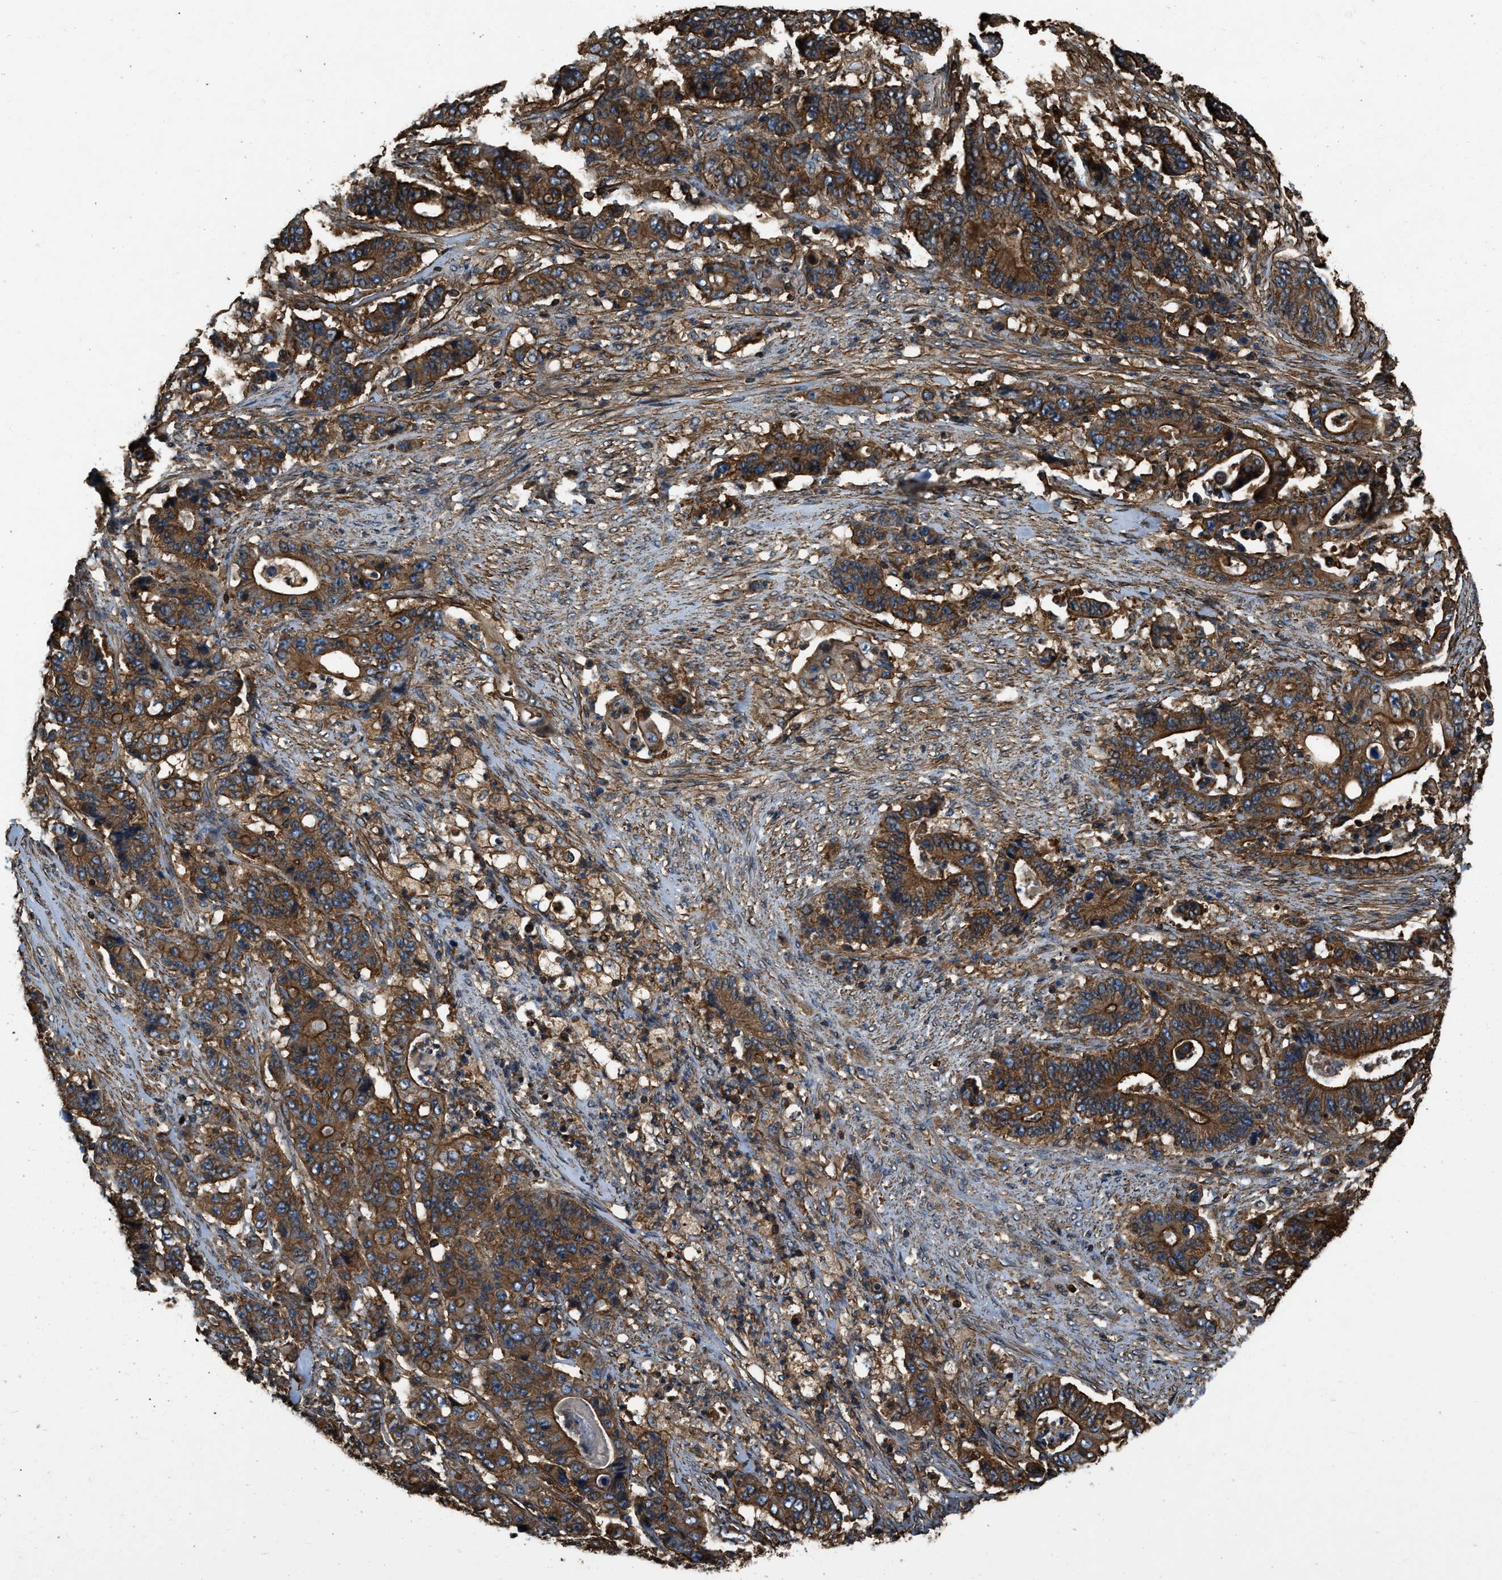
{"staining": {"intensity": "strong", "quantity": ">75%", "location": "cytoplasmic/membranous"}, "tissue": "stomach cancer", "cell_type": "Tumor cells", "image_type": "cancer", "snomed": [{"axis": "morphology", "description": "Adenocarcinoma, NOS"}, {"axis": "topography", "description": "Stomach"}], "caption": "Protein staining of stomach adenocarcinoma tissue displays strong cytoplasmic/membranous staining in approximately >75% of tumor cells.", "gene": "YARS1", "patient": {"sex": "female", "age": 73}}